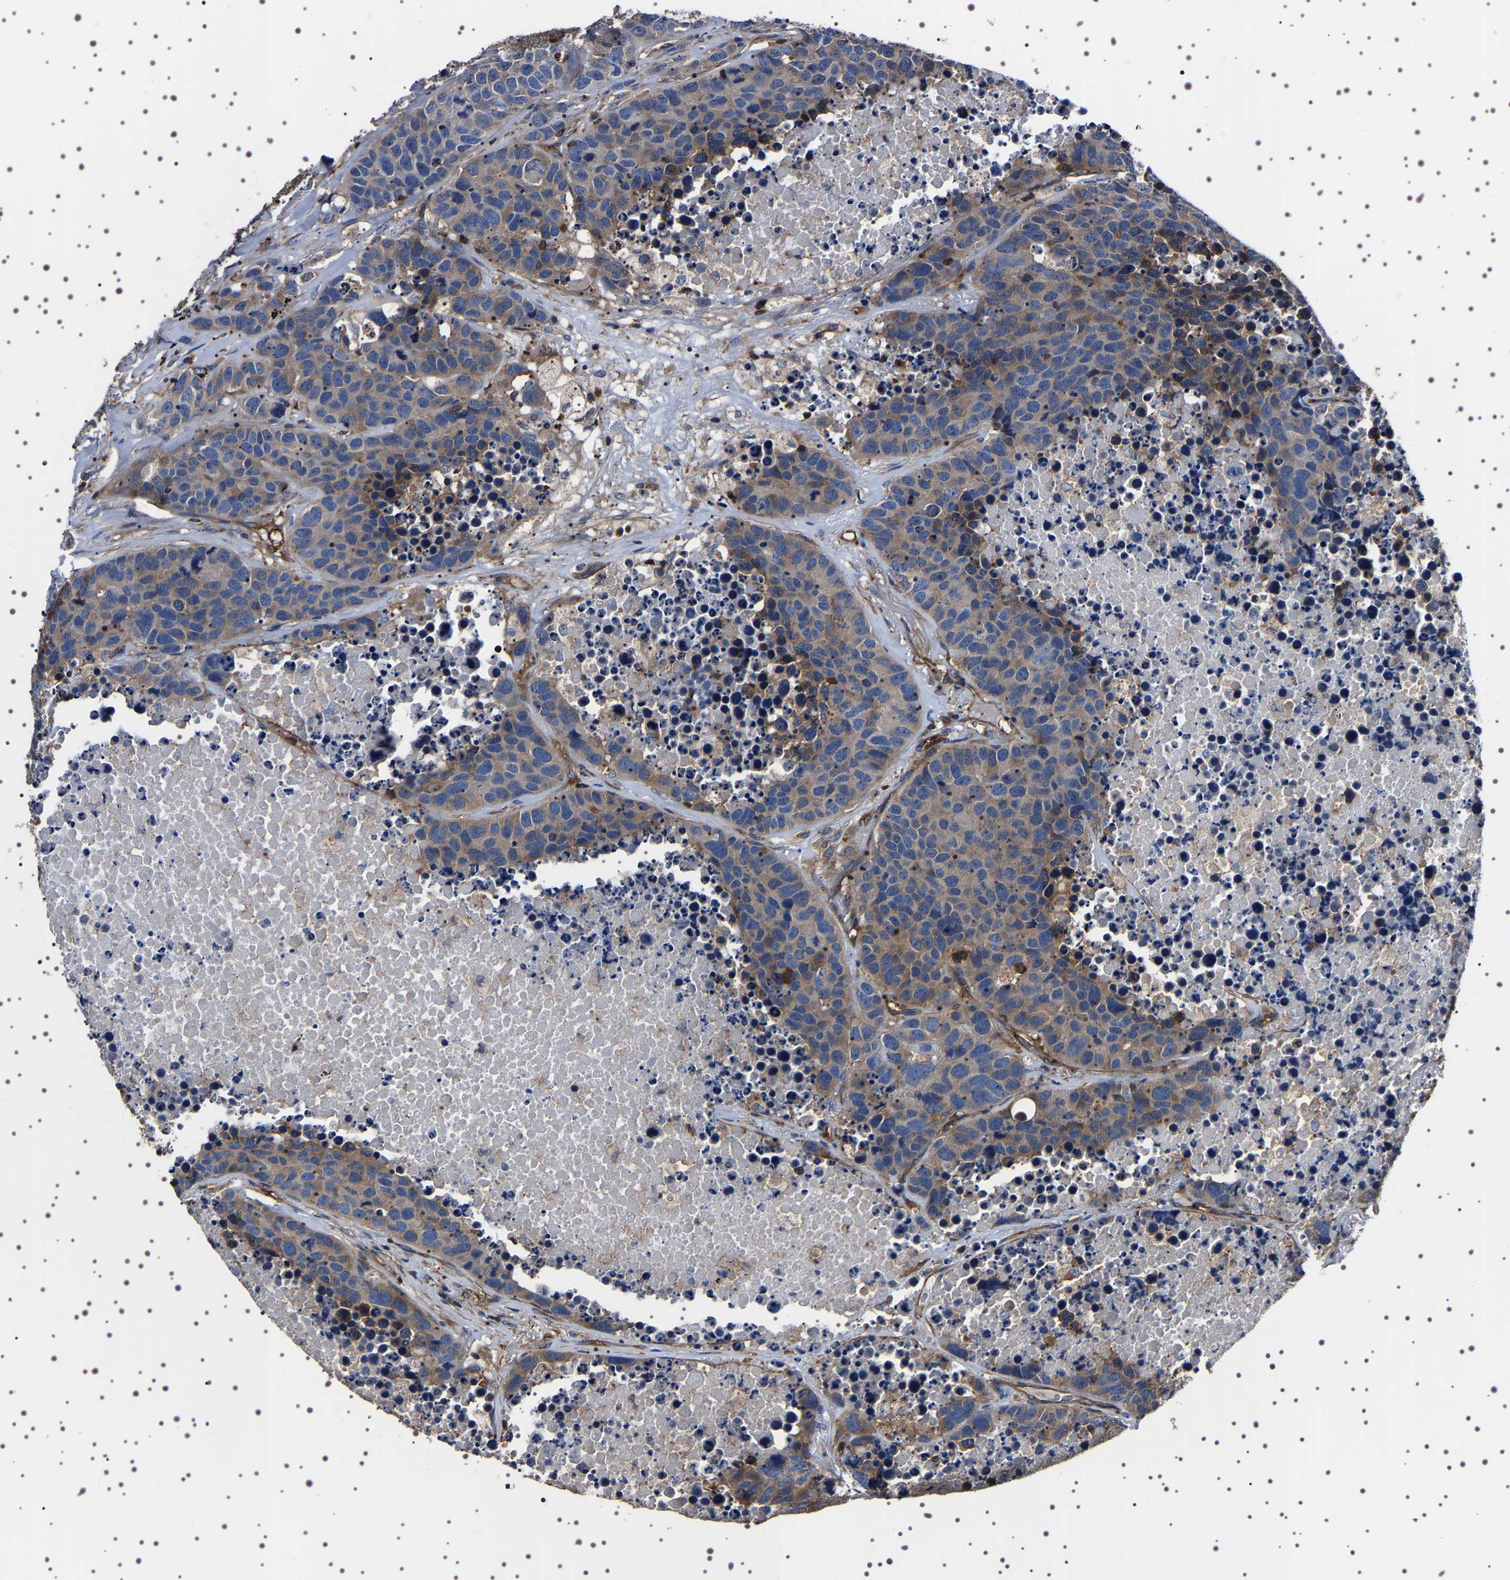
{"staining": {"intensity": "weak", "quantity": ">75%", "location": "cytoplasmic/membranous"}, "tissue": "carcinoid", "cell_type": "Tumor cells", "image_type": "cancer", "snomed": [{"axis": "morphology", "description": "Carcinoid, malignant, NOS"}, {"axis": "topography", "description": "Lung"}], "caption": "Human malignant carcinoid stained for a protein (brown) reveals weak cytoplasmic/membranous positive positivity in about >75% of tumor cells.", "gene": "WDR1", "patient": {"sex": "male", "age": 60}}